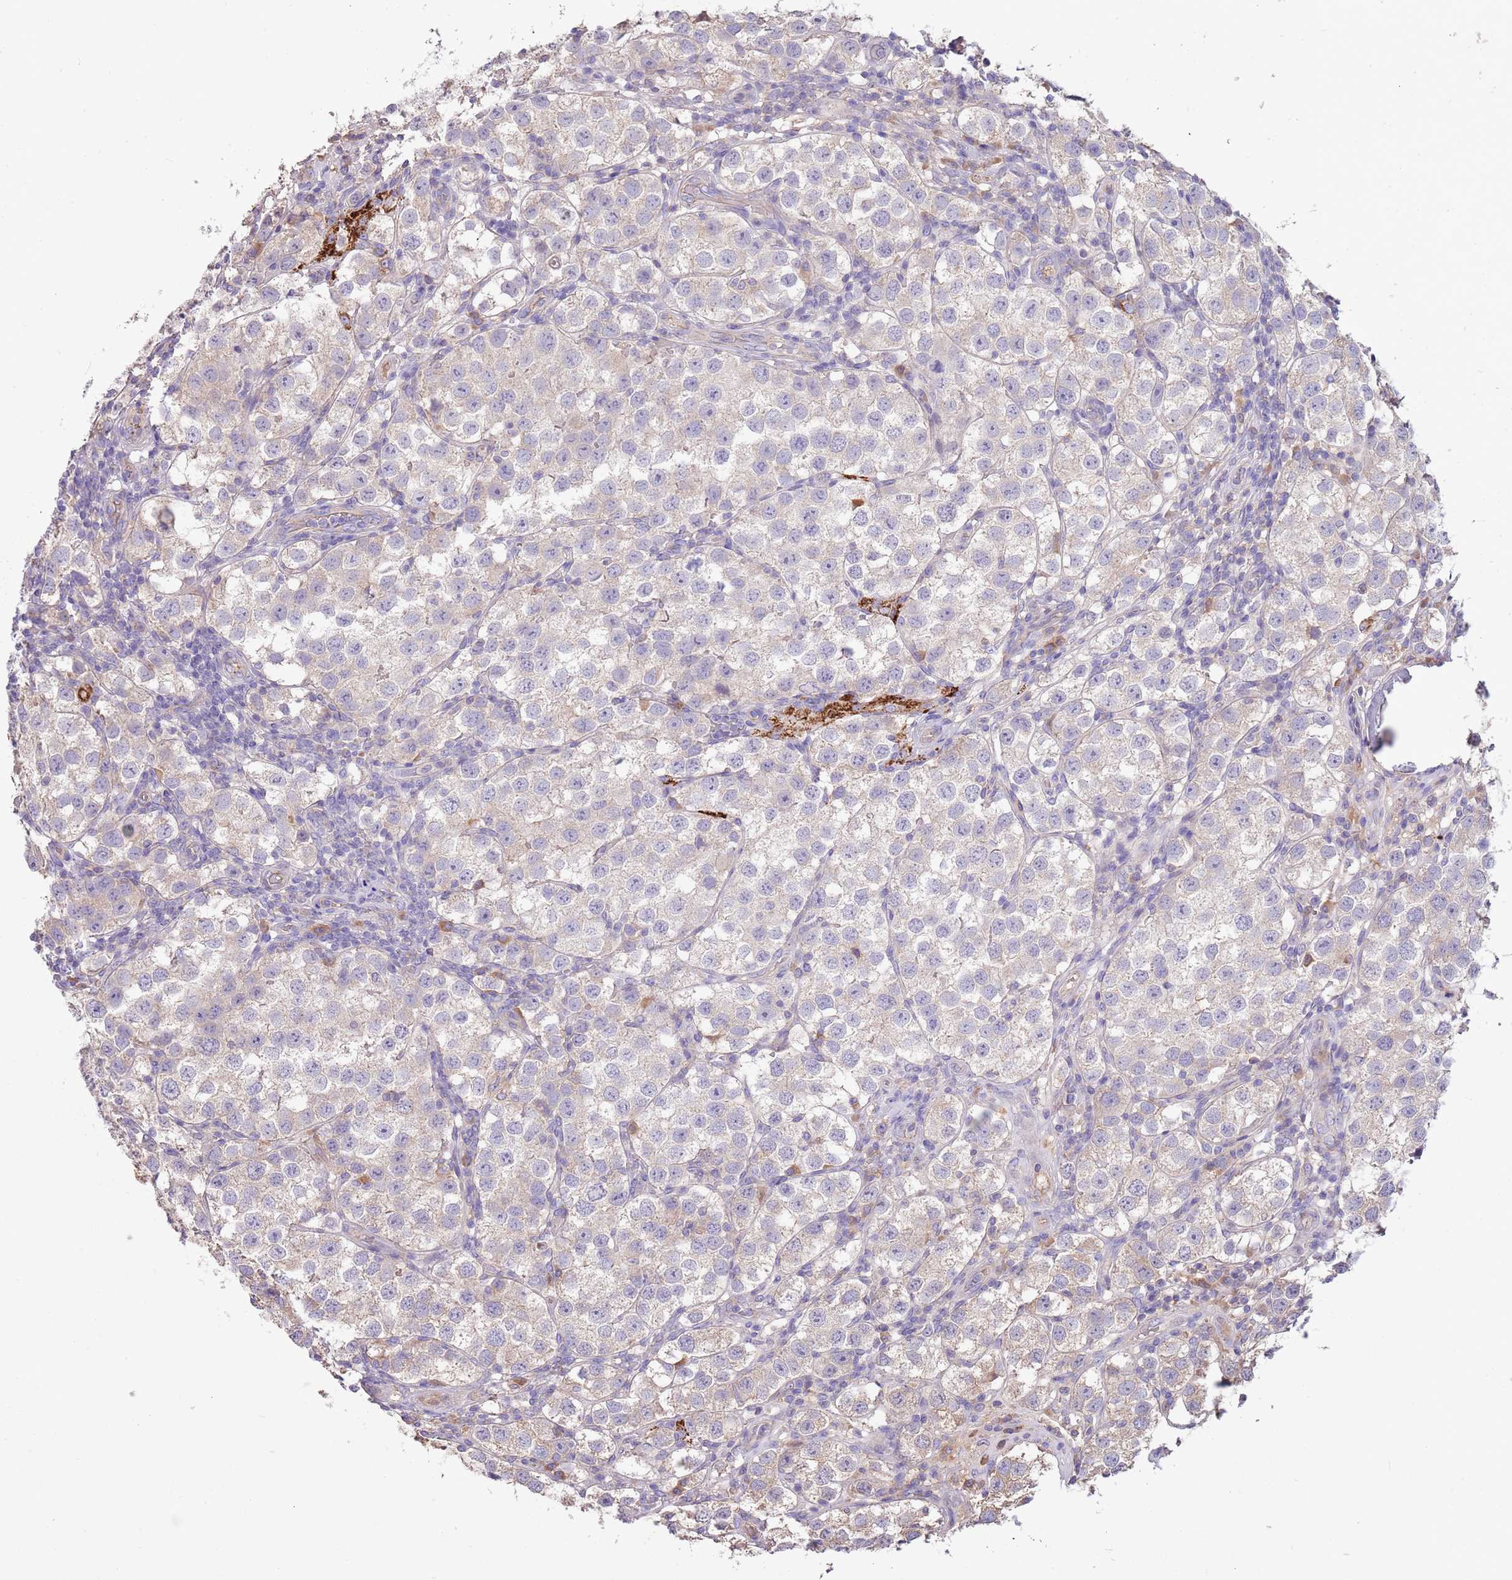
{"staining": {"intensity": "negative", "quantity": "none", "location": "none"}, "tissue": "testis cancer", "cell_type": "Tumor cells", "image_type": "cancer", "snomed": [{"axis": "morphology", "description": "Seminoma, NOS"}, {"axis": "topography", "description": "Testis"}], "caption": "Testis cancer stained for a protein using immunohistochemistry reveals no expression tumor cells.", "gene": "TRMO", "patient": {"sex": "male", "age": 37}}